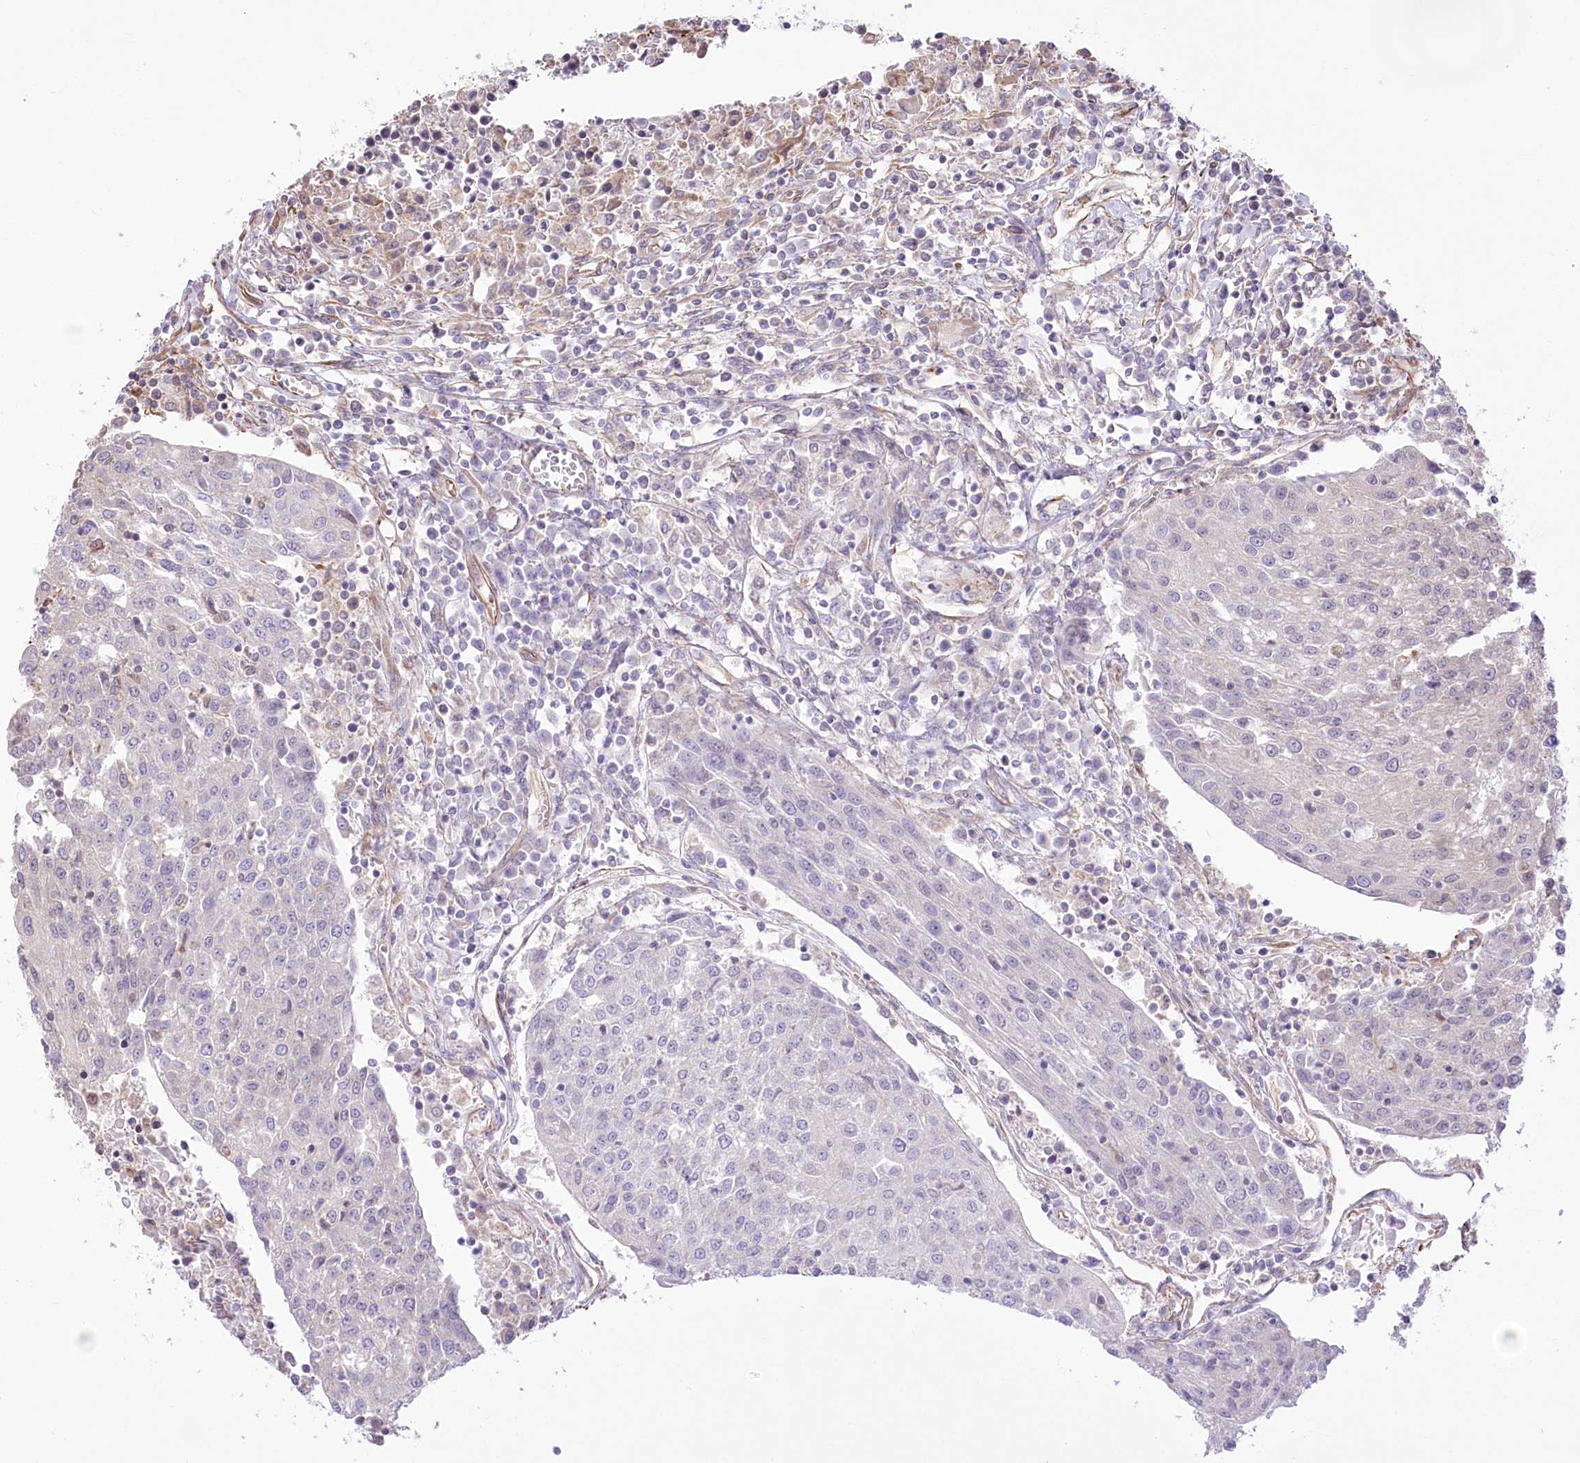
{"staining": {"intensity": "negative", "quantity": "none", "location": "none"}, "tissue": "urothelial cancer", "cell_type": "Tumor cells", "image_type": "cancer", "snomed": [{"axis": "morphology", "description": "Urothelial carcinoma, High grade"}, {"axis": "topography", "description": "Urinary bladder"}], "caption": "Human high-grade urothelial carcinoma stained for a protein using IHC demonstrates no expression in tumor cells.", "gene": "TTC1", "patient": {"sex": "female", "age": 85}}